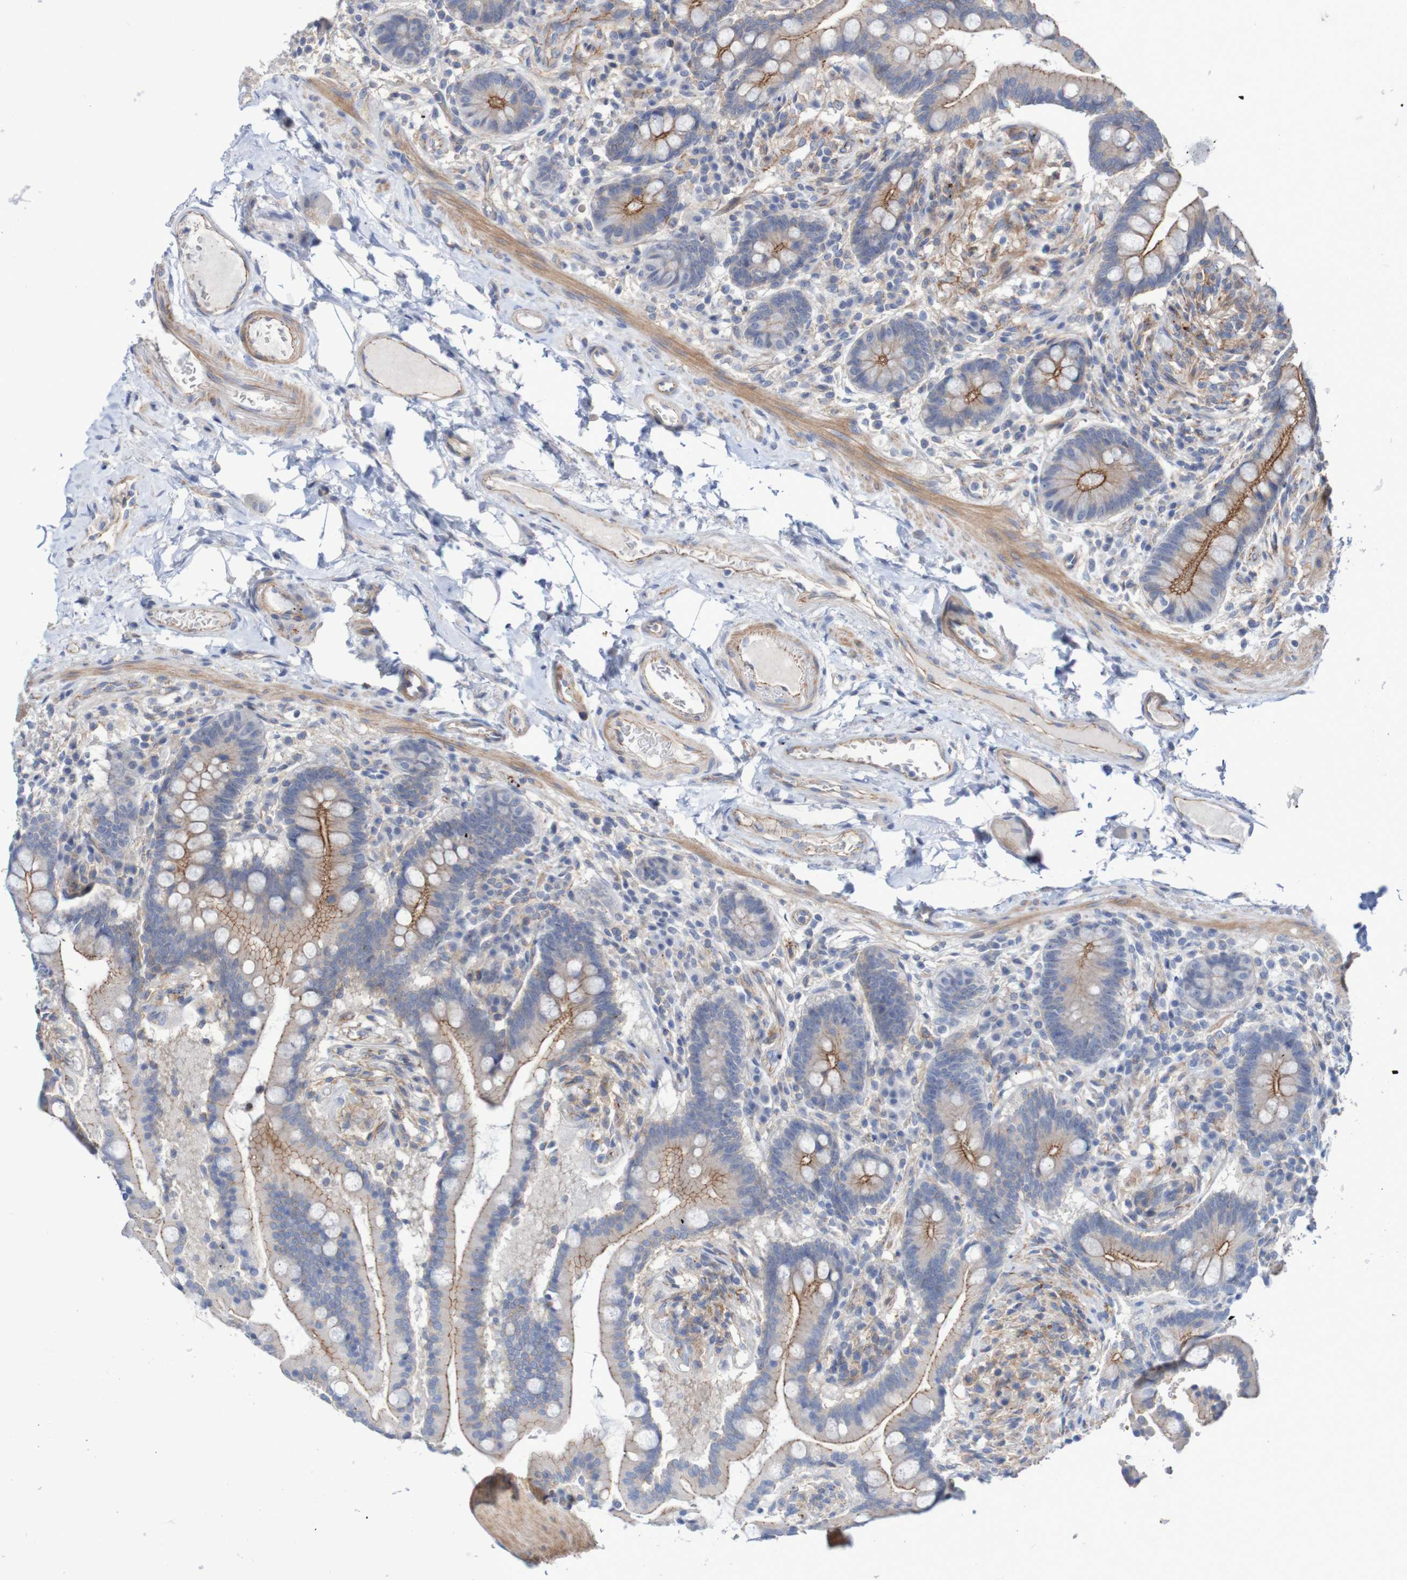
{"staining": {"intensity": "moderate", "quantity": ">75%", "location": "cytoplasmic/membranous"}, "tissue": "colon", "cell_type": "Endothelial cells", "image_type": "normal", "snomed": [{"axis": "morphology", "description": "Normal tissue, NOS"}, {"axis": "topography", "description": "Colon"}], "caption": "The immunohistochemical stain labels moderate cytoplasmic/membranous expression in endothelial cells of normal colon. (DAB (3,3'-diaminobenzidine) IHC with brightfield microscopy, high magnification).", "gene": "NECTIN2", "patient": {"sex": "male", "age": 73}}